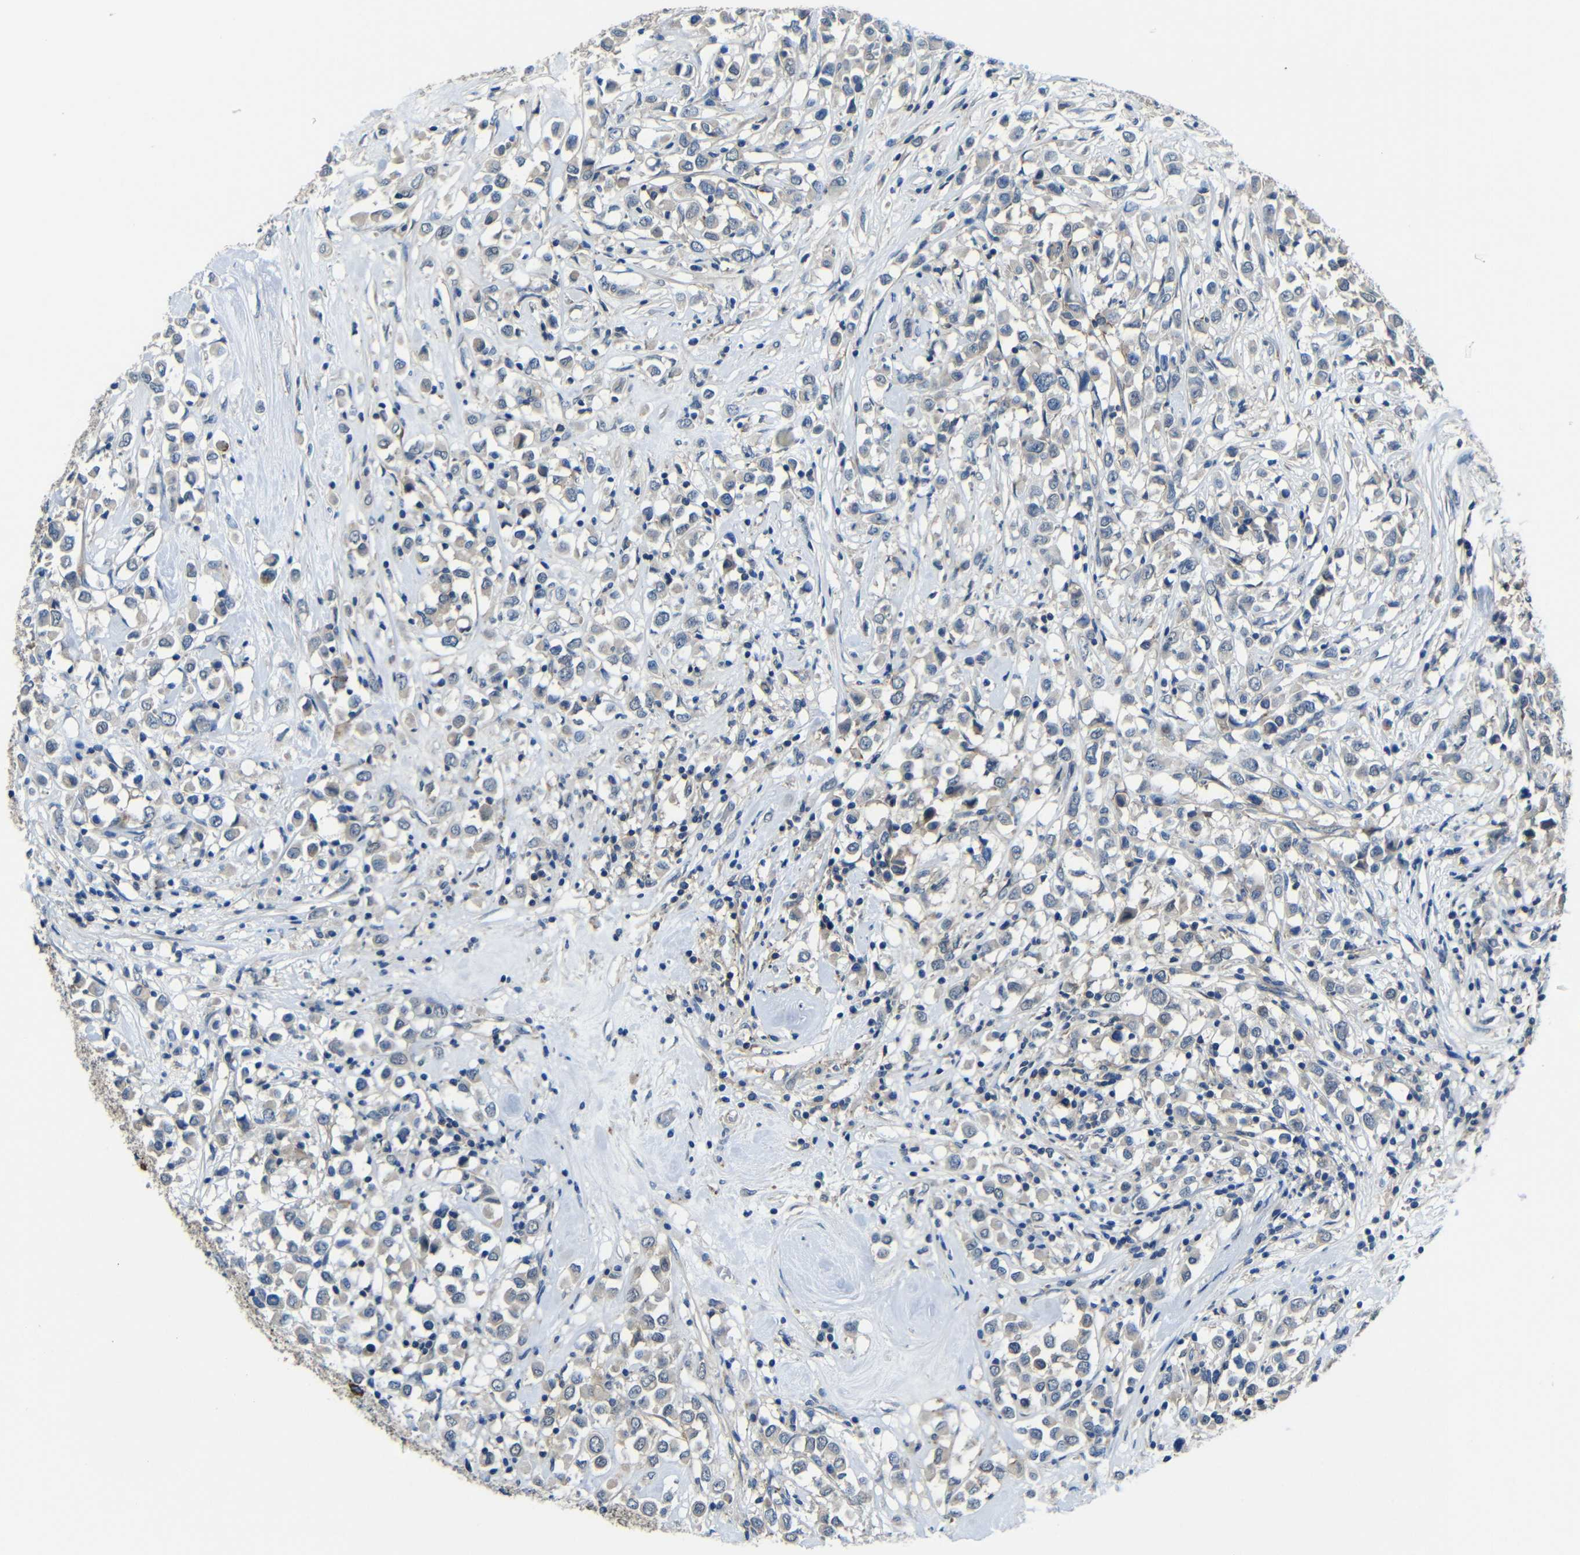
{"staining": {"intensity": "negative", "quantity": "none", "location": "none"}, "tissue": "breast cancer", "cell_type": "Tumor cells", "image_type": "cancer", "snomed": [{"axis": "morphology", "description": "Duct carcinoma"}, {"axis": "topography", "description": "Breast"}], "caption": "Immunohistochemical staining of human breast invasive ductal carcinoma shows no significant staining in tumor cells.", "gene": "ZNF90", "patient": {"sex": "female", "age": 61}}